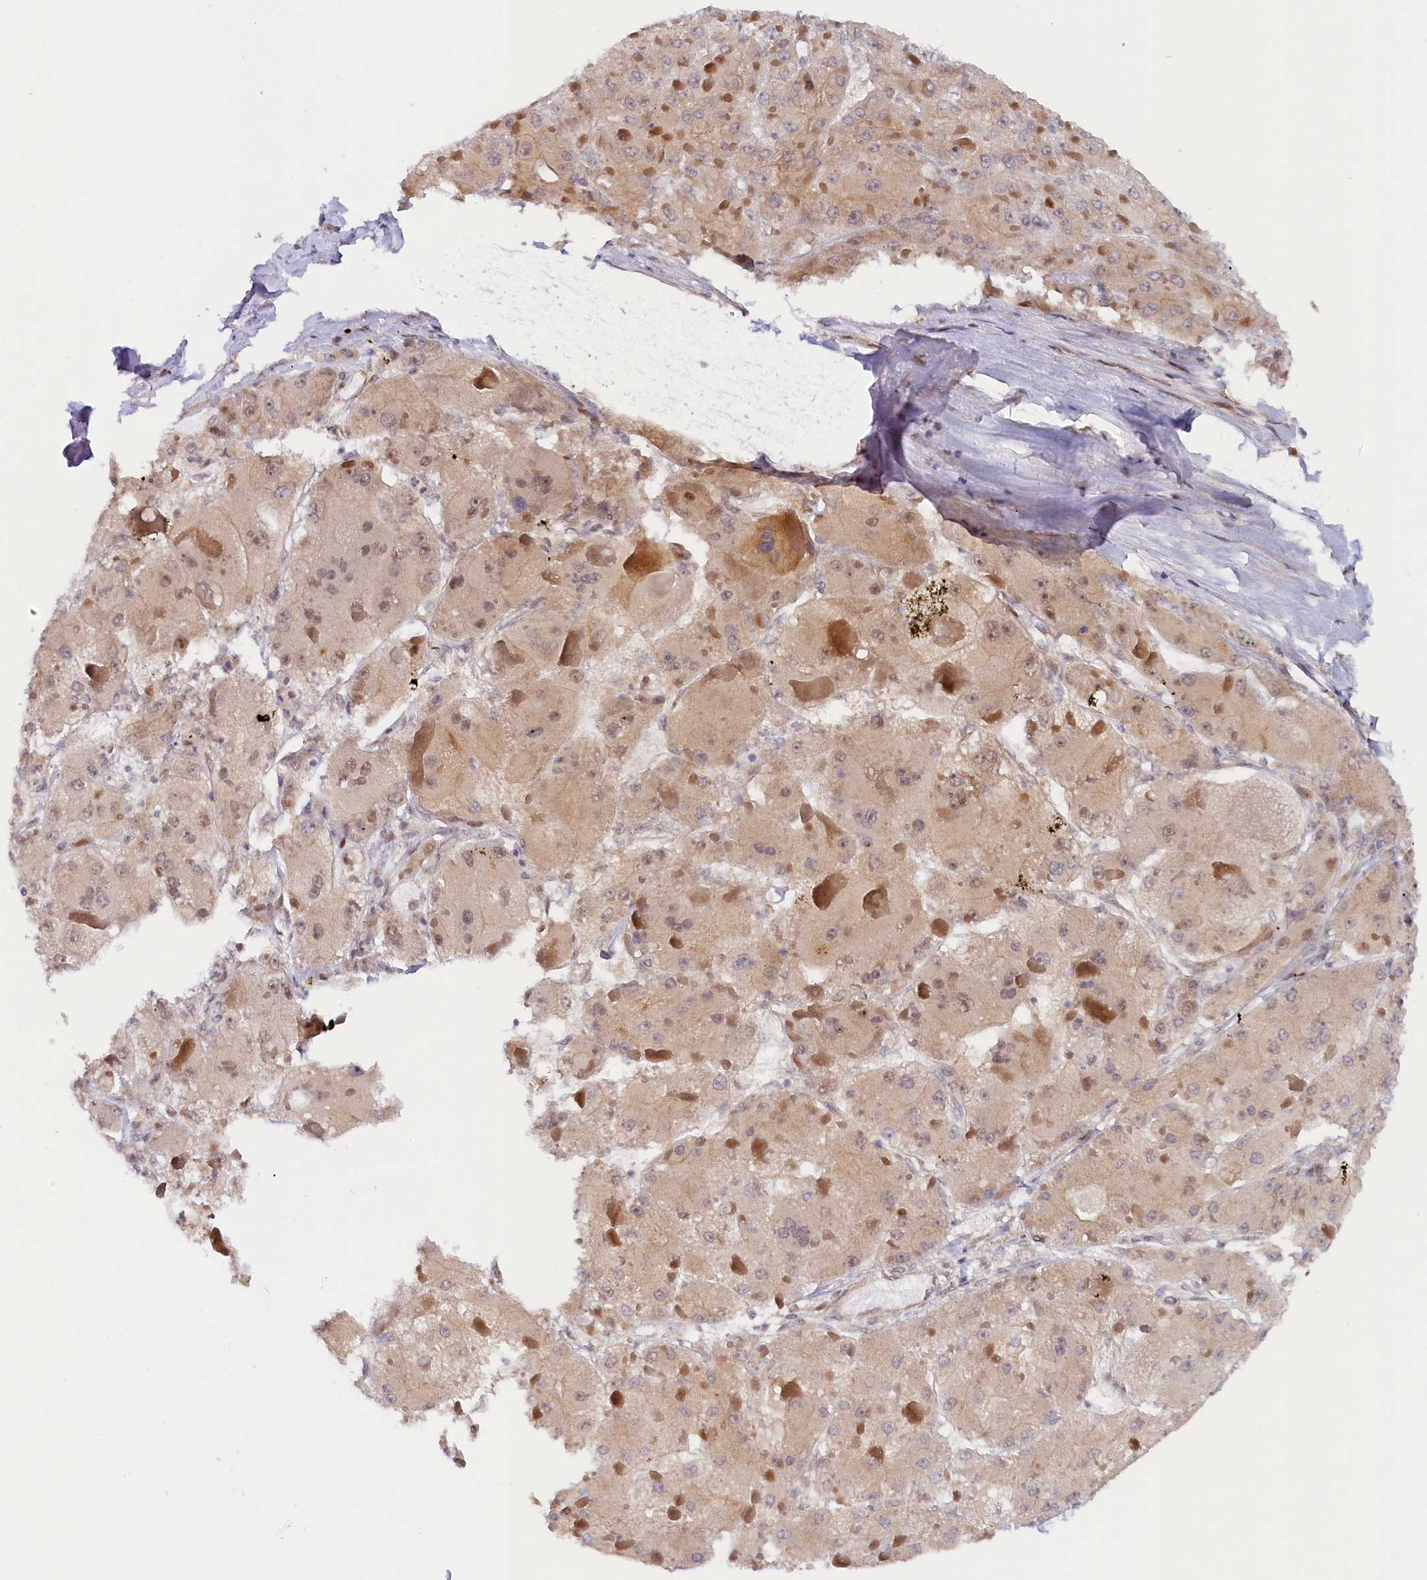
{"staining": {"intensity": "moderate", "quantity": "<25%", "location": "cytoplasmic/membranous"}, "tissue": "liver cancer", "cell_type": "Tumor cells", "image_type": "cancer", "snomed": [{"axis": "morphology", "description": "Carcinoma, Hepatocellular, NOS"}, {"axis": "topography", "description": "Liver"}], "caption": "Immunohistochemistry (IHC) (DAB) staining of human hepatocellular carcinoma (liver) demonstrates moderate cytoplasmic/membranous protein staining in about <25% of tumor cells.", "gene": "ANKRD24", "patient": {"sex": "female", "age": 73}}